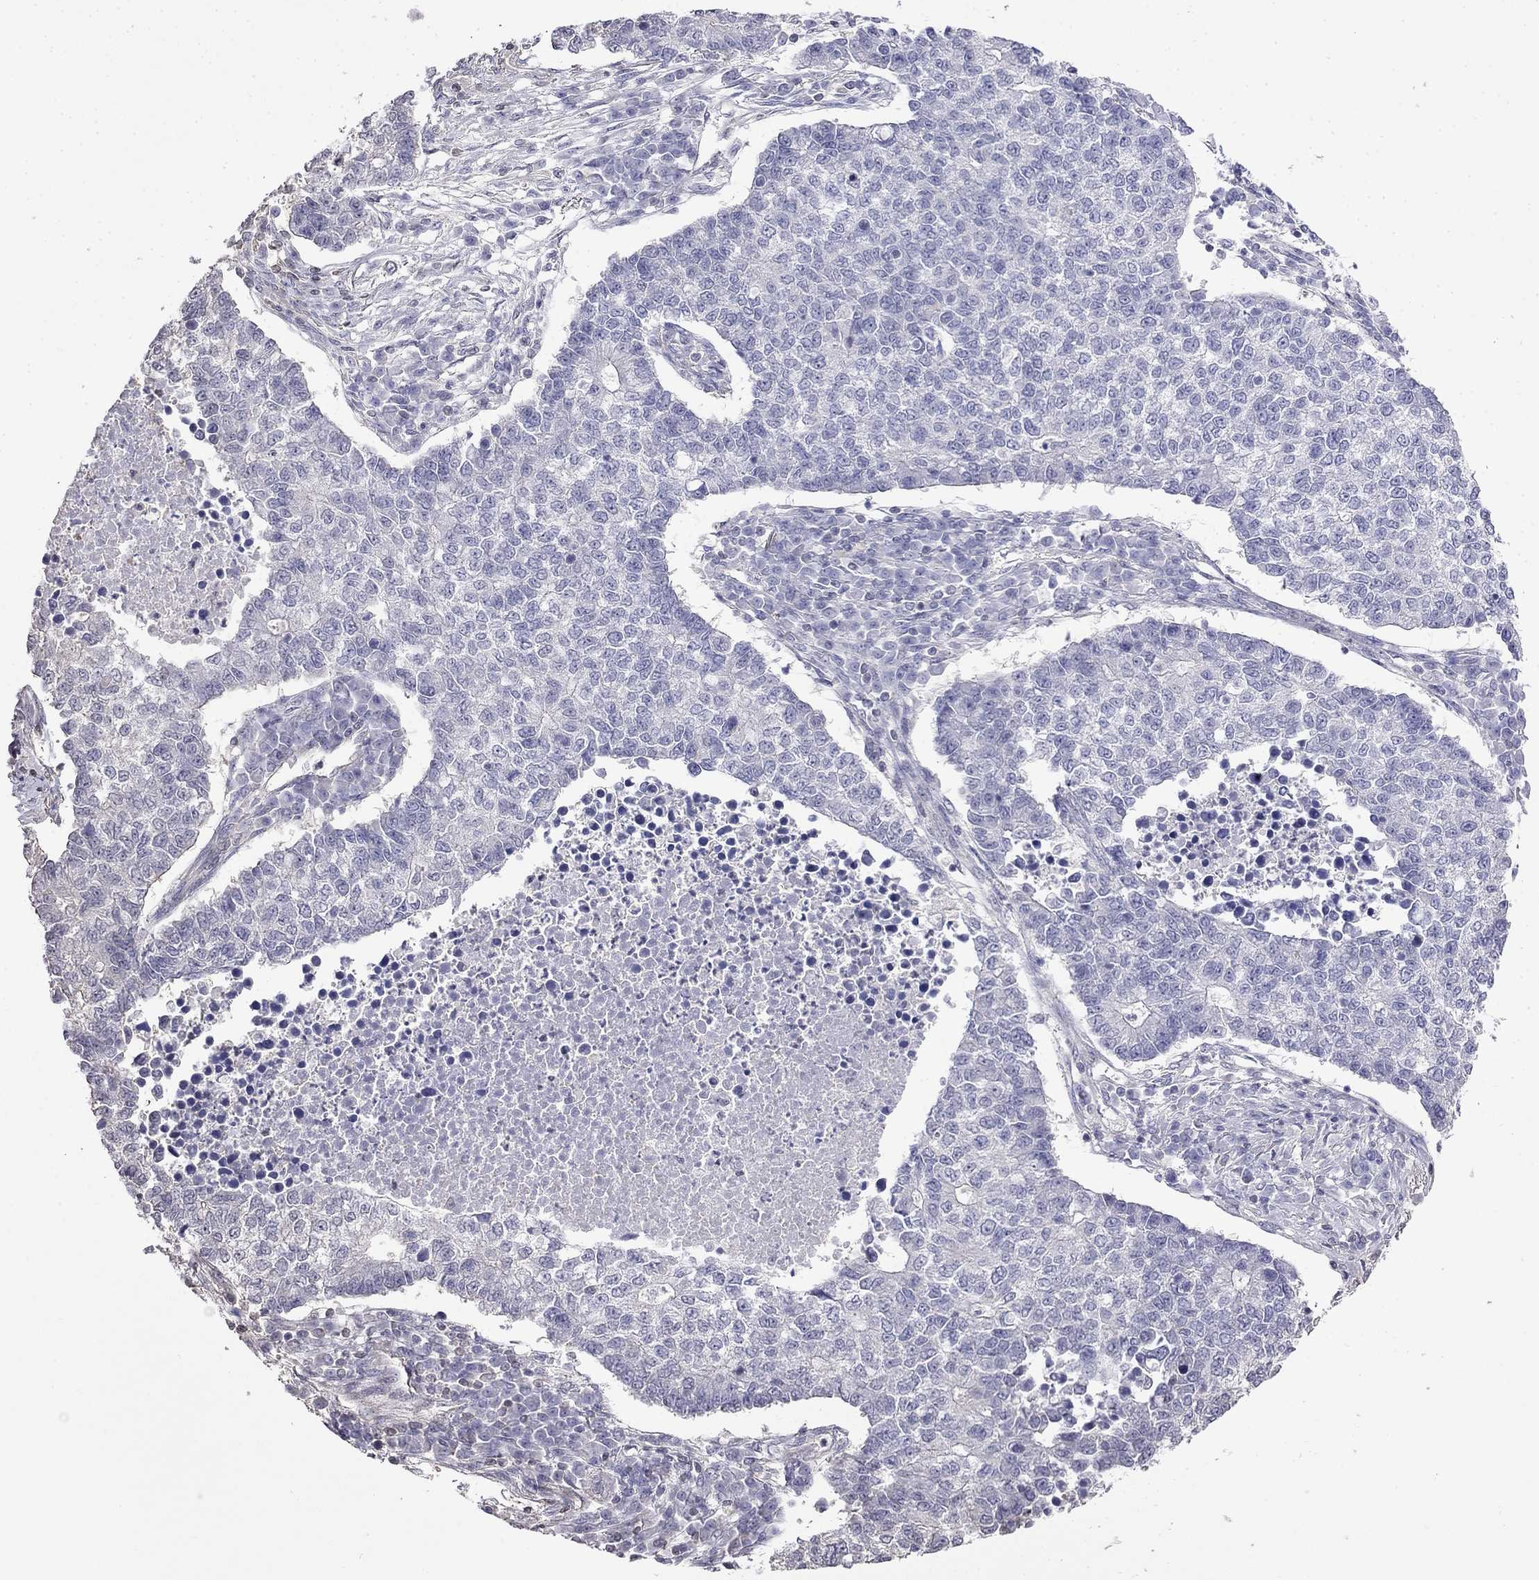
{"staining": {"intensity": "negative", "quantity": "none", "location": "none"}, "tissue": "lung cancer", "cell_type": "Tumor cells", "image_type": "cancer", "snomed": [{"axis": "morphology", "description": "Adenocarcinoma, NOS"}, {"axis": "topography", "description": "Lung"}], "caption": "This photomicrograph is of lung cancer stained with immunohistochemistry (IHC) to label a protein in brown with the nuclei are counter-stained blue. There is no positivity in tumor cells. (DAB immunohistochemistry, high magnification).", "gene": "GUCA1B", "patient": {"sex": "male", "age": 57}}